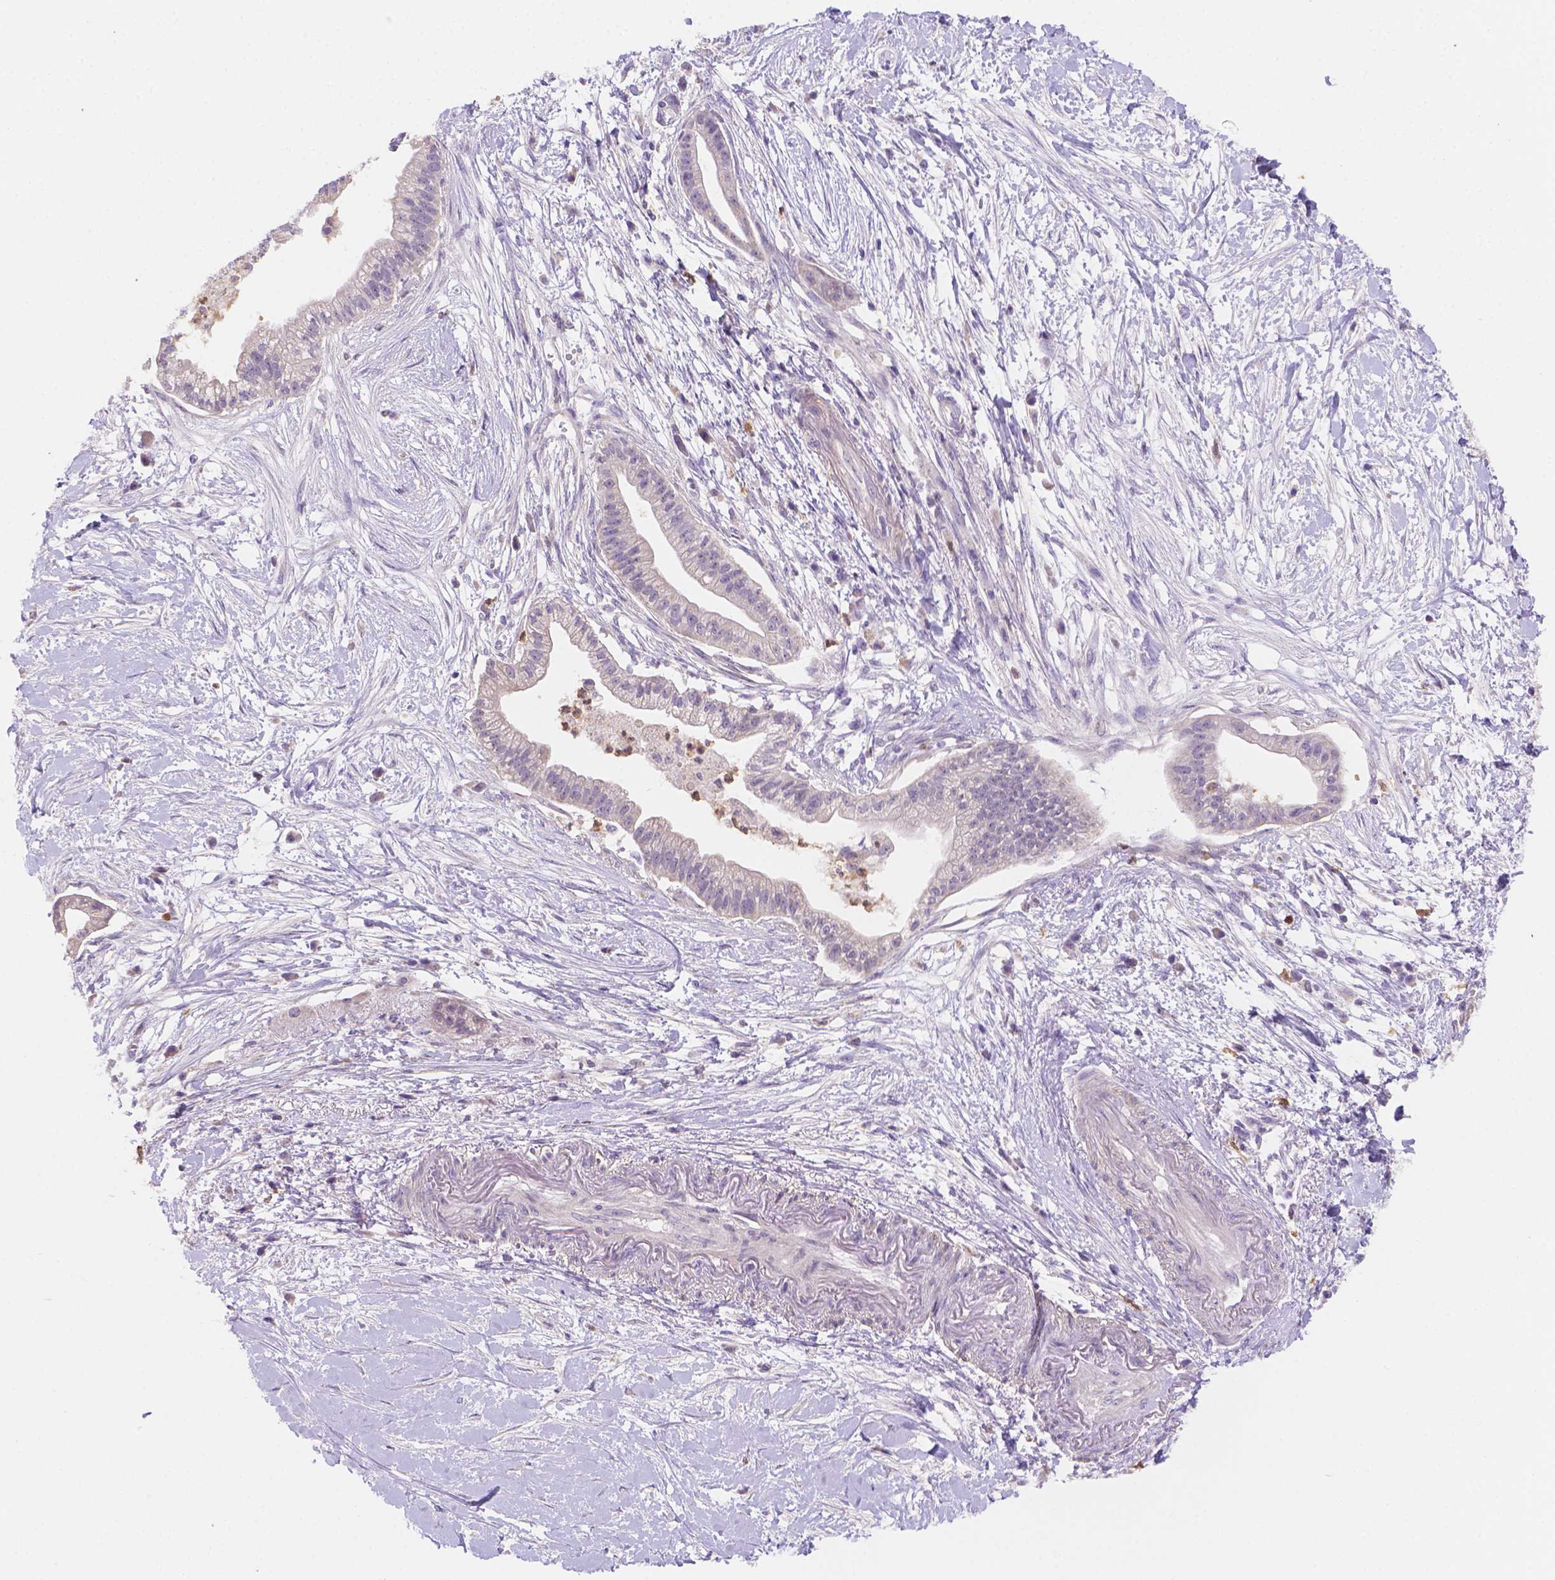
{"staining": {"intensity": "negative", "quantity": "none", "location": "none"}, "tissue": "pancreatic cancer", "cell_type": "Tumor cells", "image_type": "cancer", "snomed": [{"axis": "morphology", "description": "Normal tissue, NOS"}, {"axis": "morphology", "description": "Adenocarcinoma, NOS"}, {"axis": "topography", "description": "Lymph node"}, {"axis": "topography", "description": "Pancreas"}], "caption": "An image of adenocarcinoma (pancreatic) stained for a protein demonstrates no brown staining in tumor cells.", "gene": "NXPE2", "patient": {"sex": "female", "age": 58}}